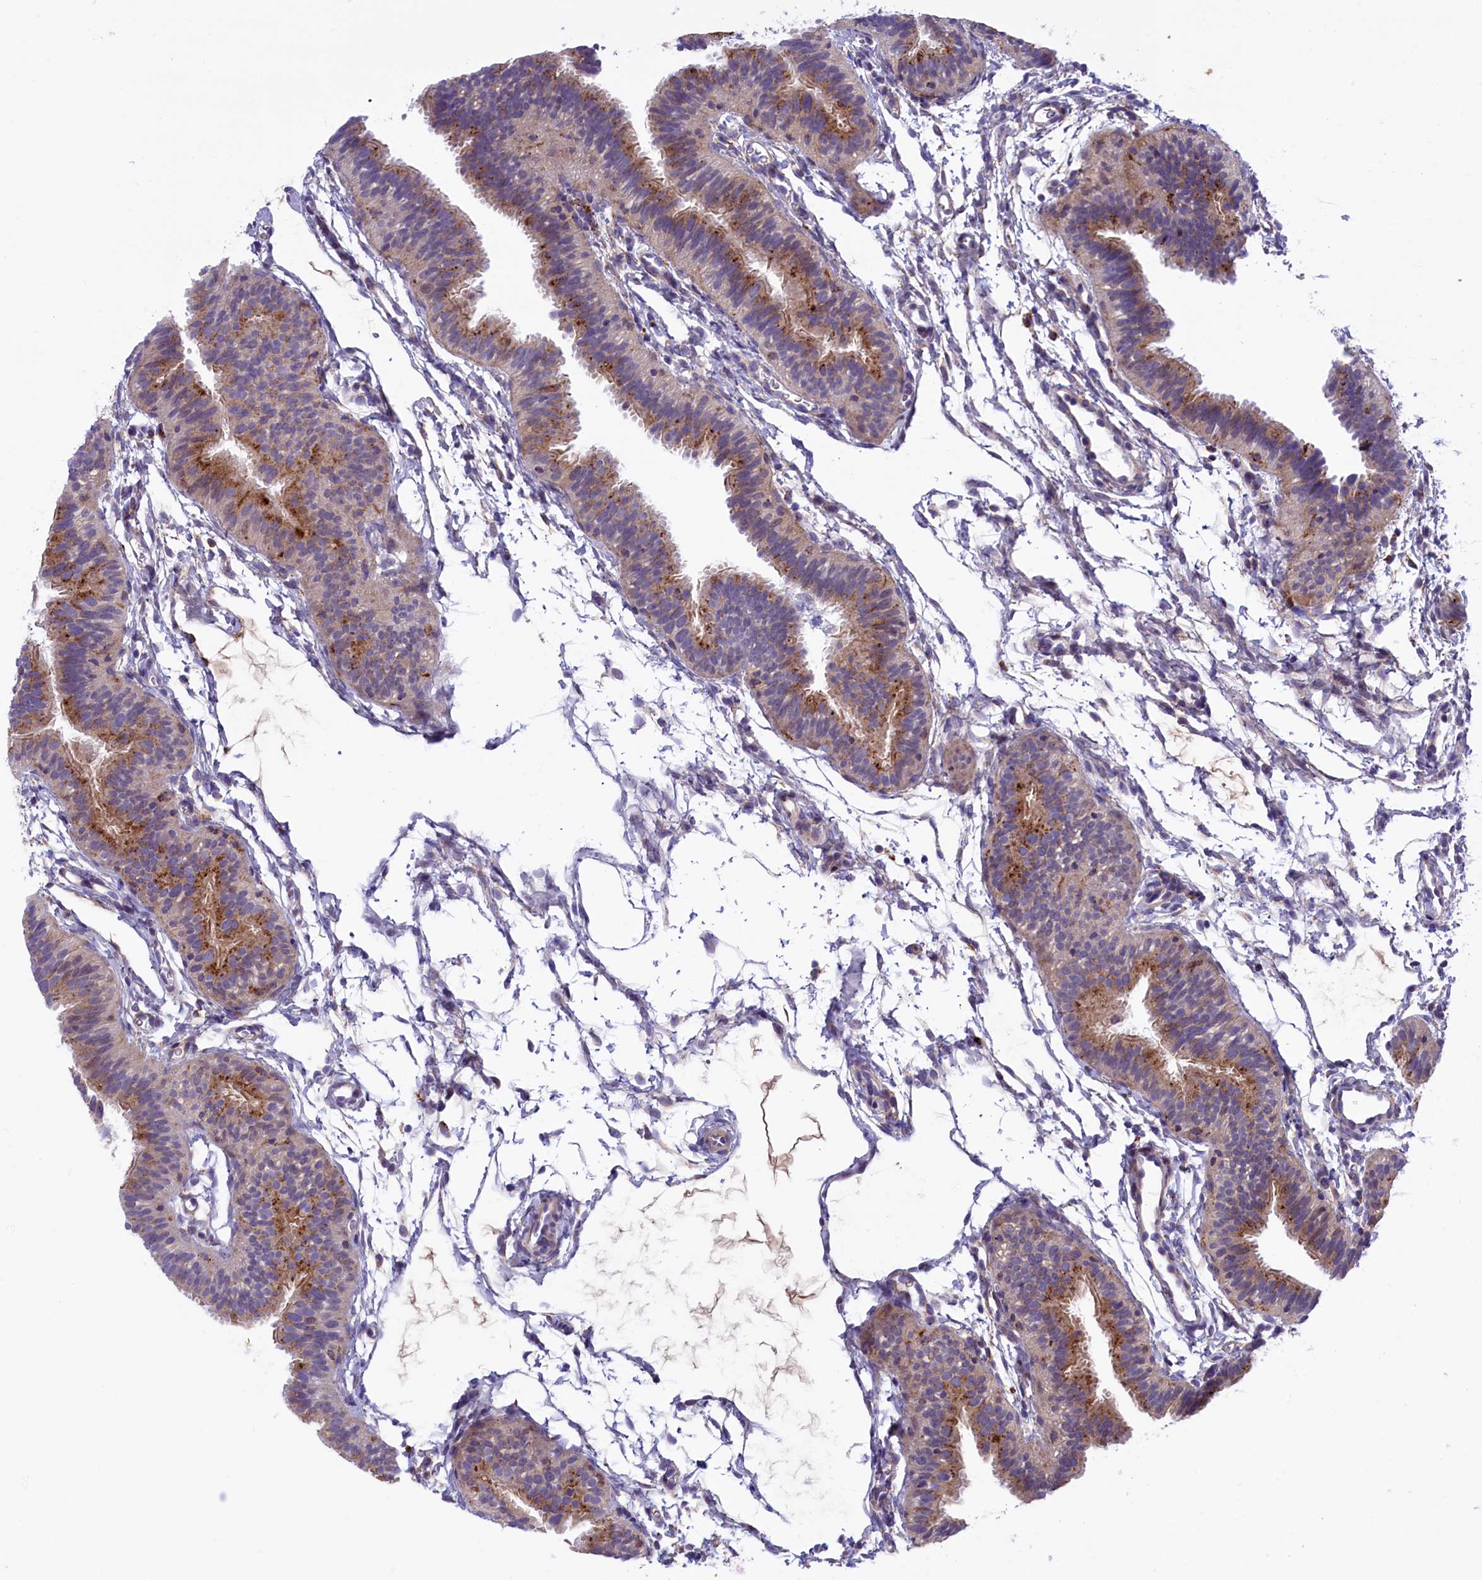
{"staining": {"intensity": "weak", "quantity": "25%-75%", "location": "cytoplasmic/membranous"}, "tissue": "fallopian tube", "cell_type": "Glandular cells", "image_type": "normal", "snomed": [{"axis": "morphology", "description": "Normal tissue, NOS"}, {"axis": "topography", "description": "Fallopian tube"}], "caption": "The photomicrograph reveals staining of benign fallopian tube, revealing weak cytoplasmic/membranous protein expression (brown color) within glandular cells.", "gene": "MAN2B1", "patient": {"sex": "female", "age": 35}}